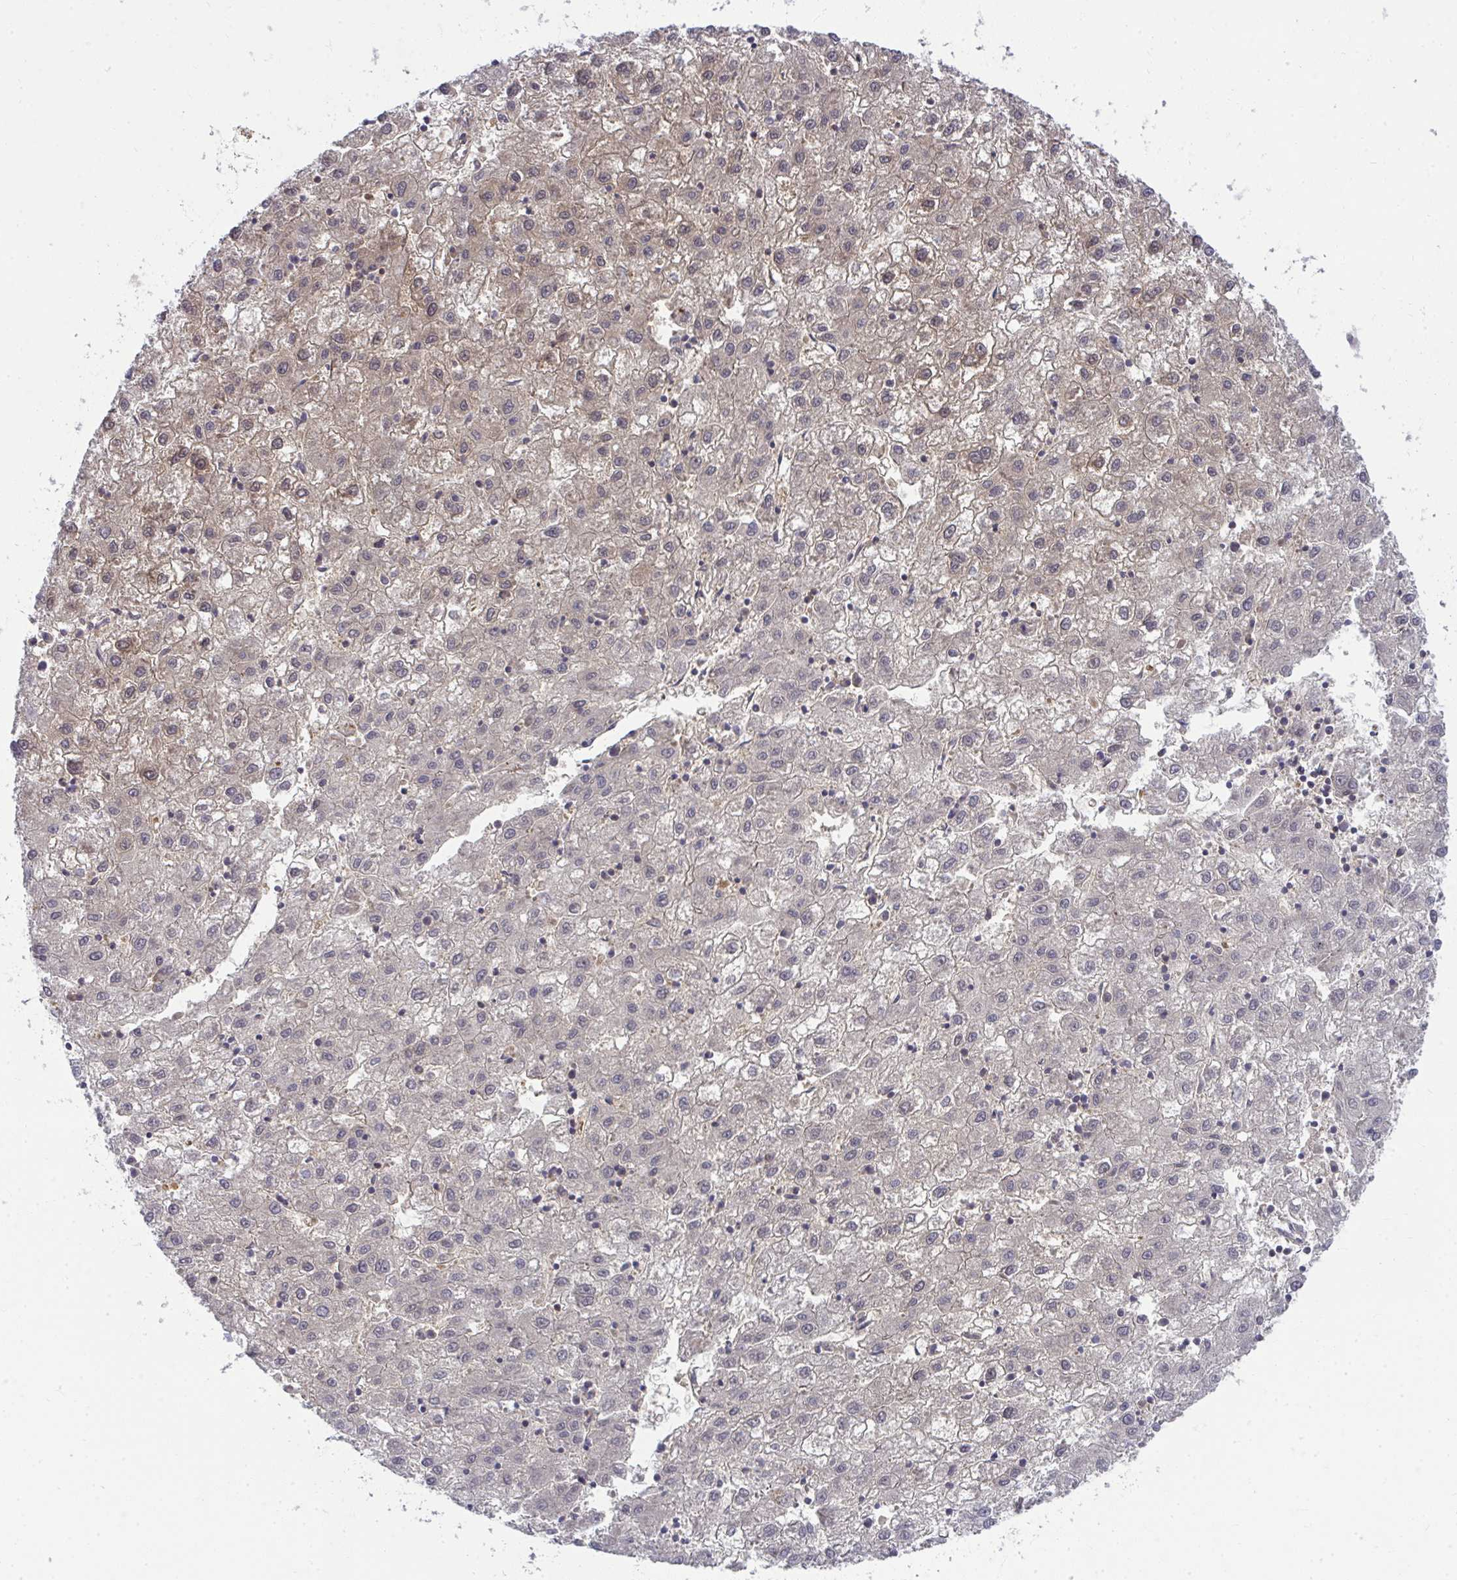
{"staining": {"intensity": "weak", "quantity": "<25%", "location": "cytoplasmic/membranous"}, "tissue": "liver cancer", "cell_type": "Tumor cells", "image_type": "cancer", "snomed": [{"axis": "morphology", "description": "Carcinoma, Hepatocellular, NOS"}, {"axis": "topography", "description": "Liver"}], "caption": "Tumor cells show no significant protein positivity in liver cancer. Nuclei are stained in blue.", "gene": "HDHD2", "patient": {"sex": "male", "age": 72}}